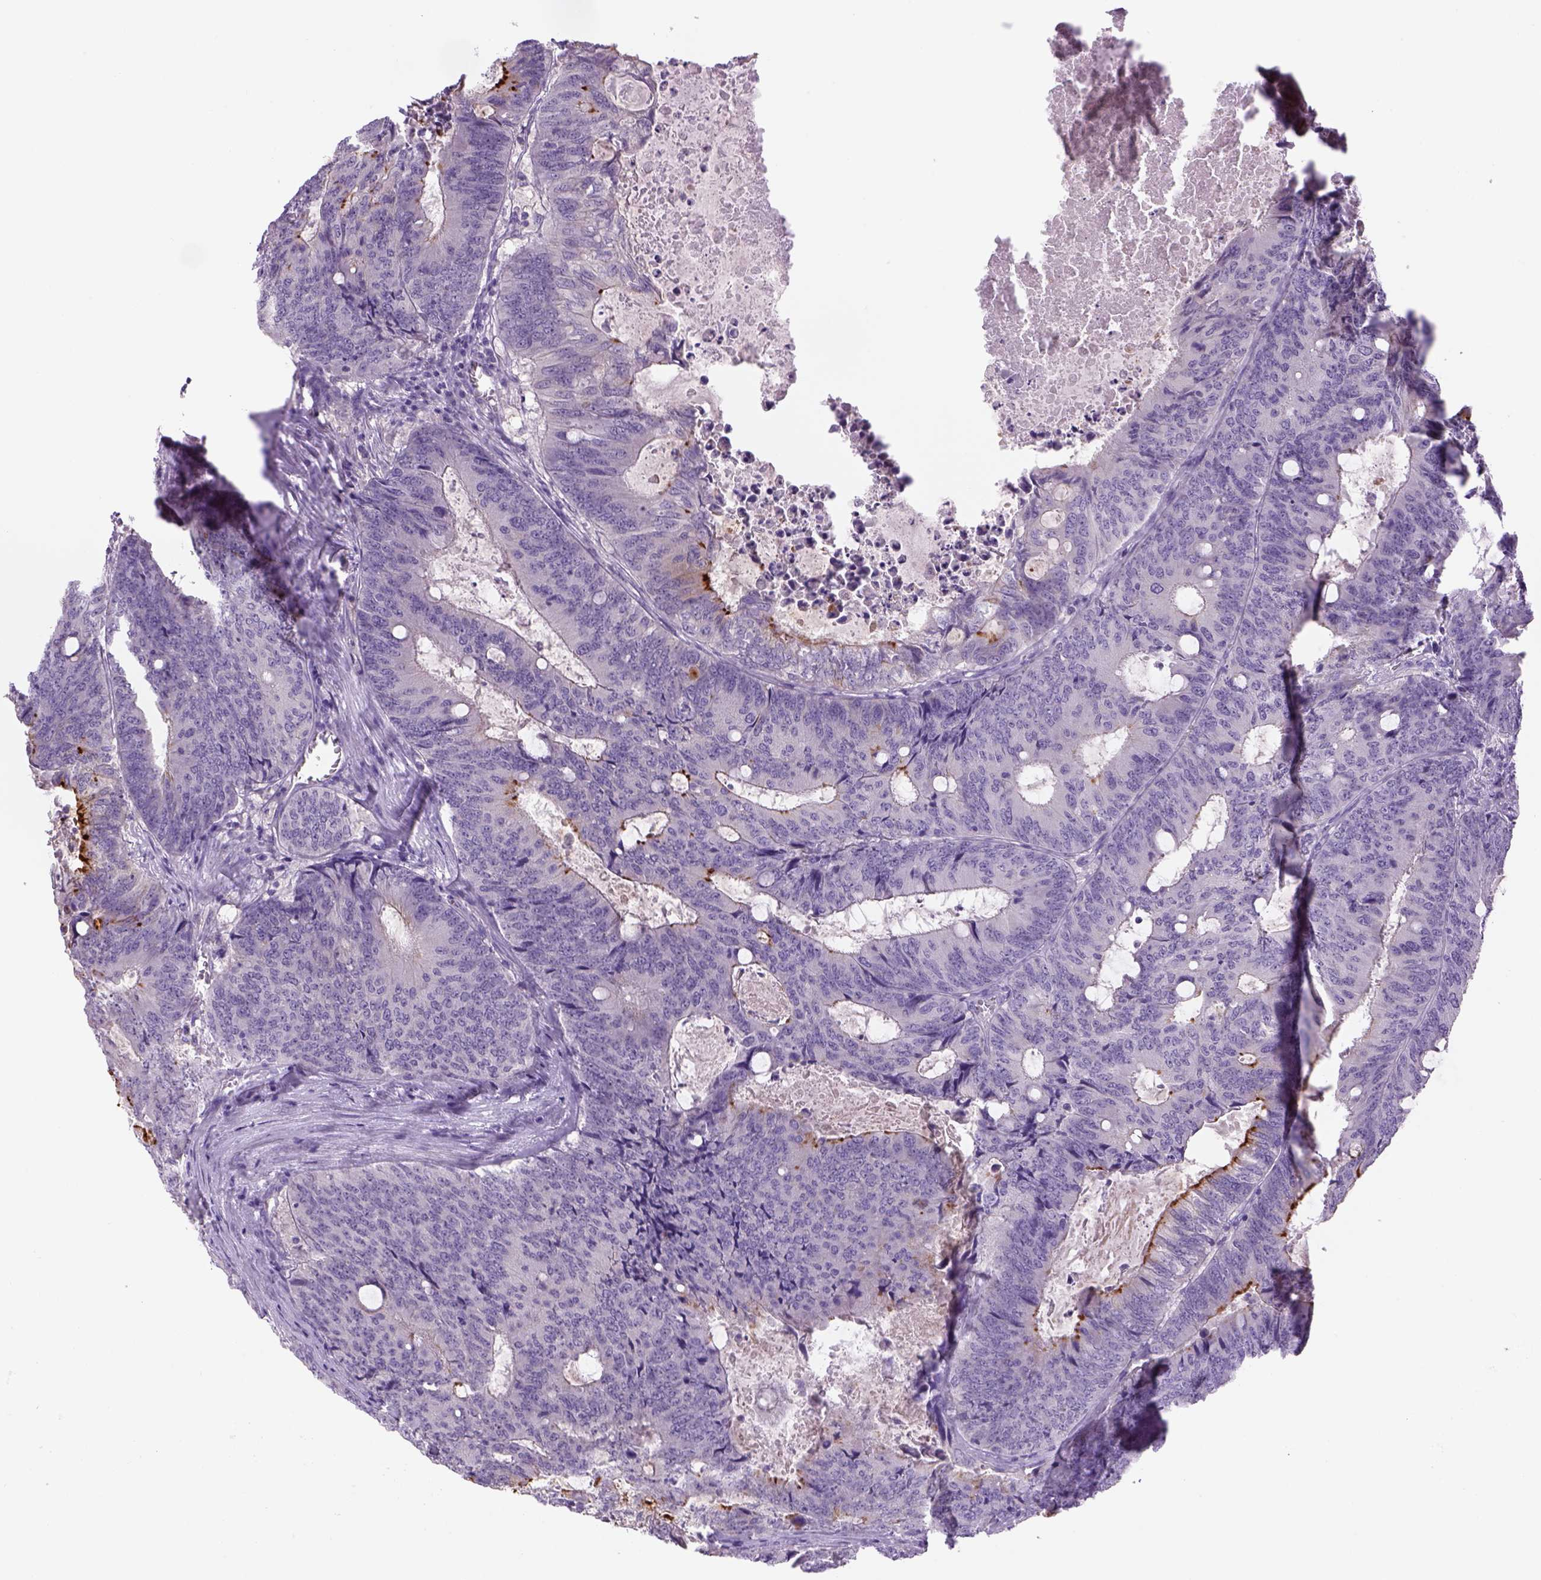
{"staining": {"intensity": "moderate", "quantity": "<25%", "location": "cytoplasmic/membranous"}, "tissue": "colorectal cancer", "cell_type": "Tumor cells", "image_type": "cancer", "snomed": [{"axis": "morphology", "description": "Adenocarcinoma, NOS"}, {"axis": "topography", "description": "Colon"}], "caption": "Immunohistochemical staining of human colorectal adenocarcinoma exhibits moderate cytoplasmic/membranous protein staining in about <25% of tumor cells. The staining was performed using DAB, with brown indicating positive protein expression. Nuclei are stained blue with hematoxylin.", "gene": "DBH", "patient": {"sex": "male", "age": 67}}